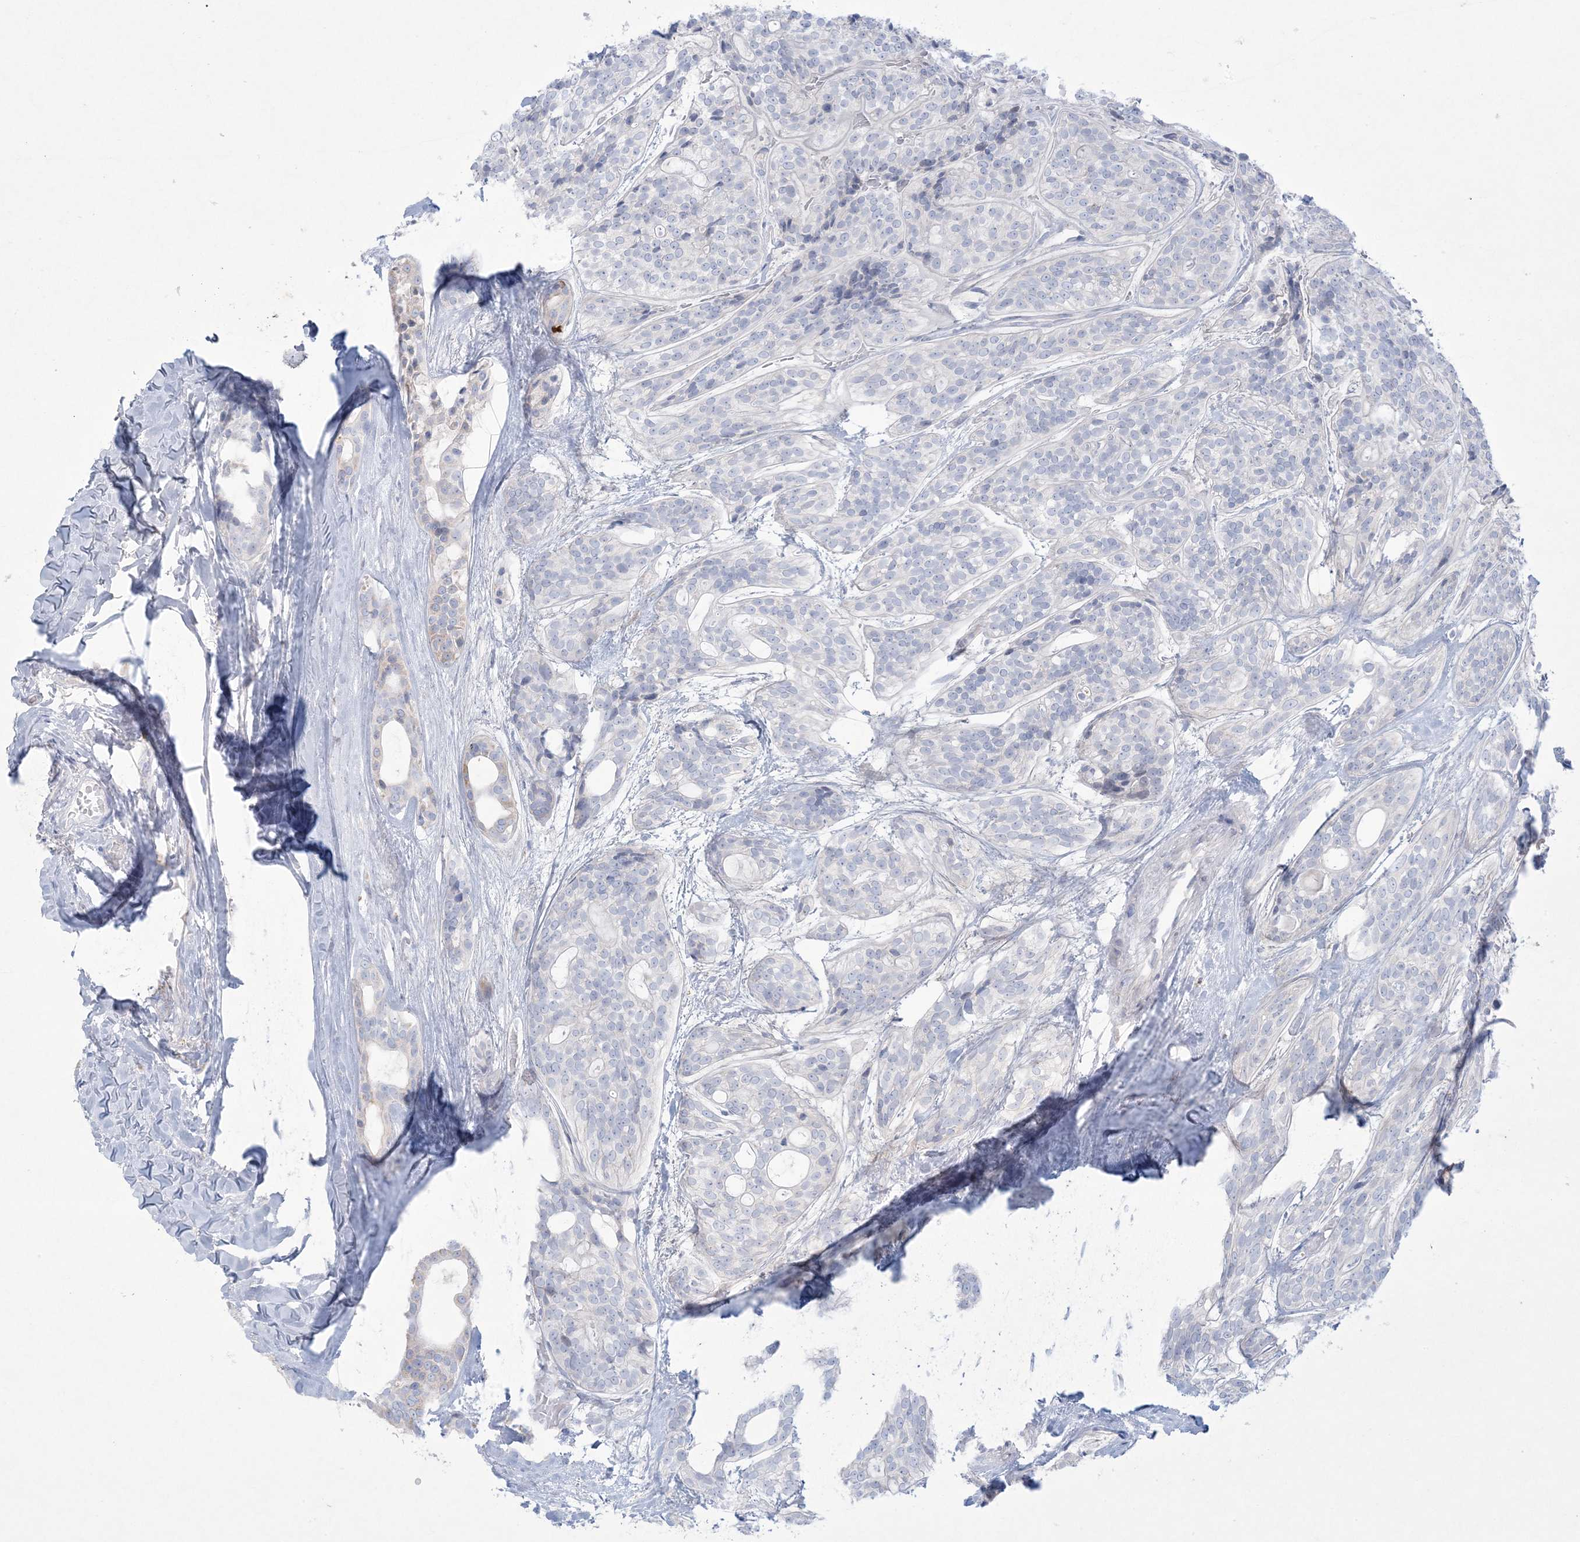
{"staining": {"intensity": "negative", "quantity": "none", "location": "none"}, "tissue": "head and neck cancer", "cell_type": "Tumor cells", "image_type": "cancer", "snomed": [{"axis": "morphology", "description": "Adenocarcinoma, NOS"}, {"axis": "topography", "description": "Head-Neck"}], "caption": "Head and neck cancer (adenocarcinoma) was stained to show a protein in brown. There is no significant positivity in tumor cells. Brightfield microscopy of immunohistochemistry (IHC) stained with DAB (brown) and hematoxylin (blue), captured at high magnification.", "gene": "KCTD6", "patient": {"sex": "male", "age": 66}}